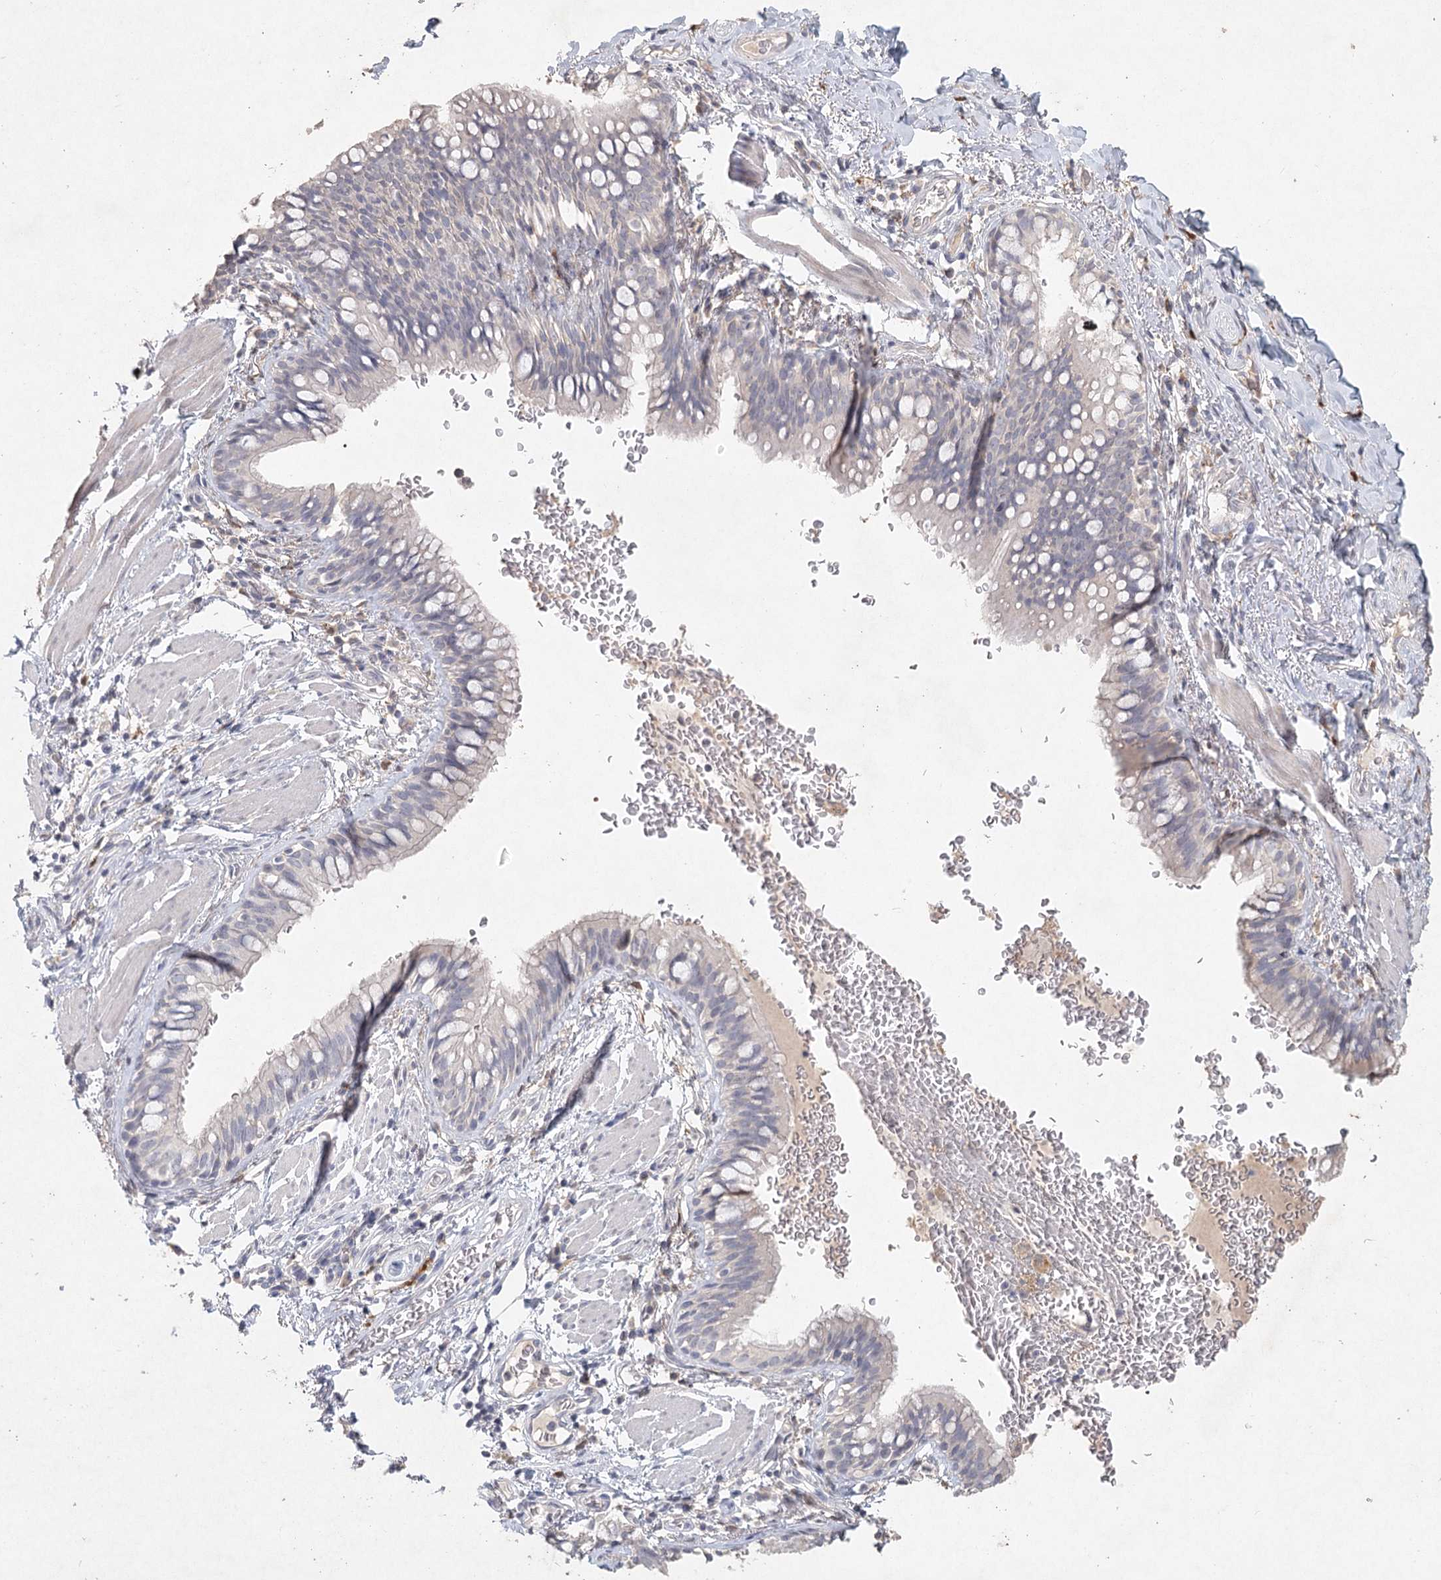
{"staining": {"intensity": "negative", "quantity": "none", "location": "none"}, "tissue": "bronchus", "cell_type": "Respiratory epithelial cells", "image_type": "normal", "snomed": [{"axis": "morphology", "description": "Normal tissue, NOS"}, {"axis": "topography", "description": "Cartilage tissue"}, {"axis": "topography", "description": "Bronchus"}], "caption": "DAB immunohistochemical staining of unremarkable bronchus demonstrates no significant staining in respiratory epithelial cells.", "gene": "ARSI", "patient": {"sex": "female", "age": 36}}